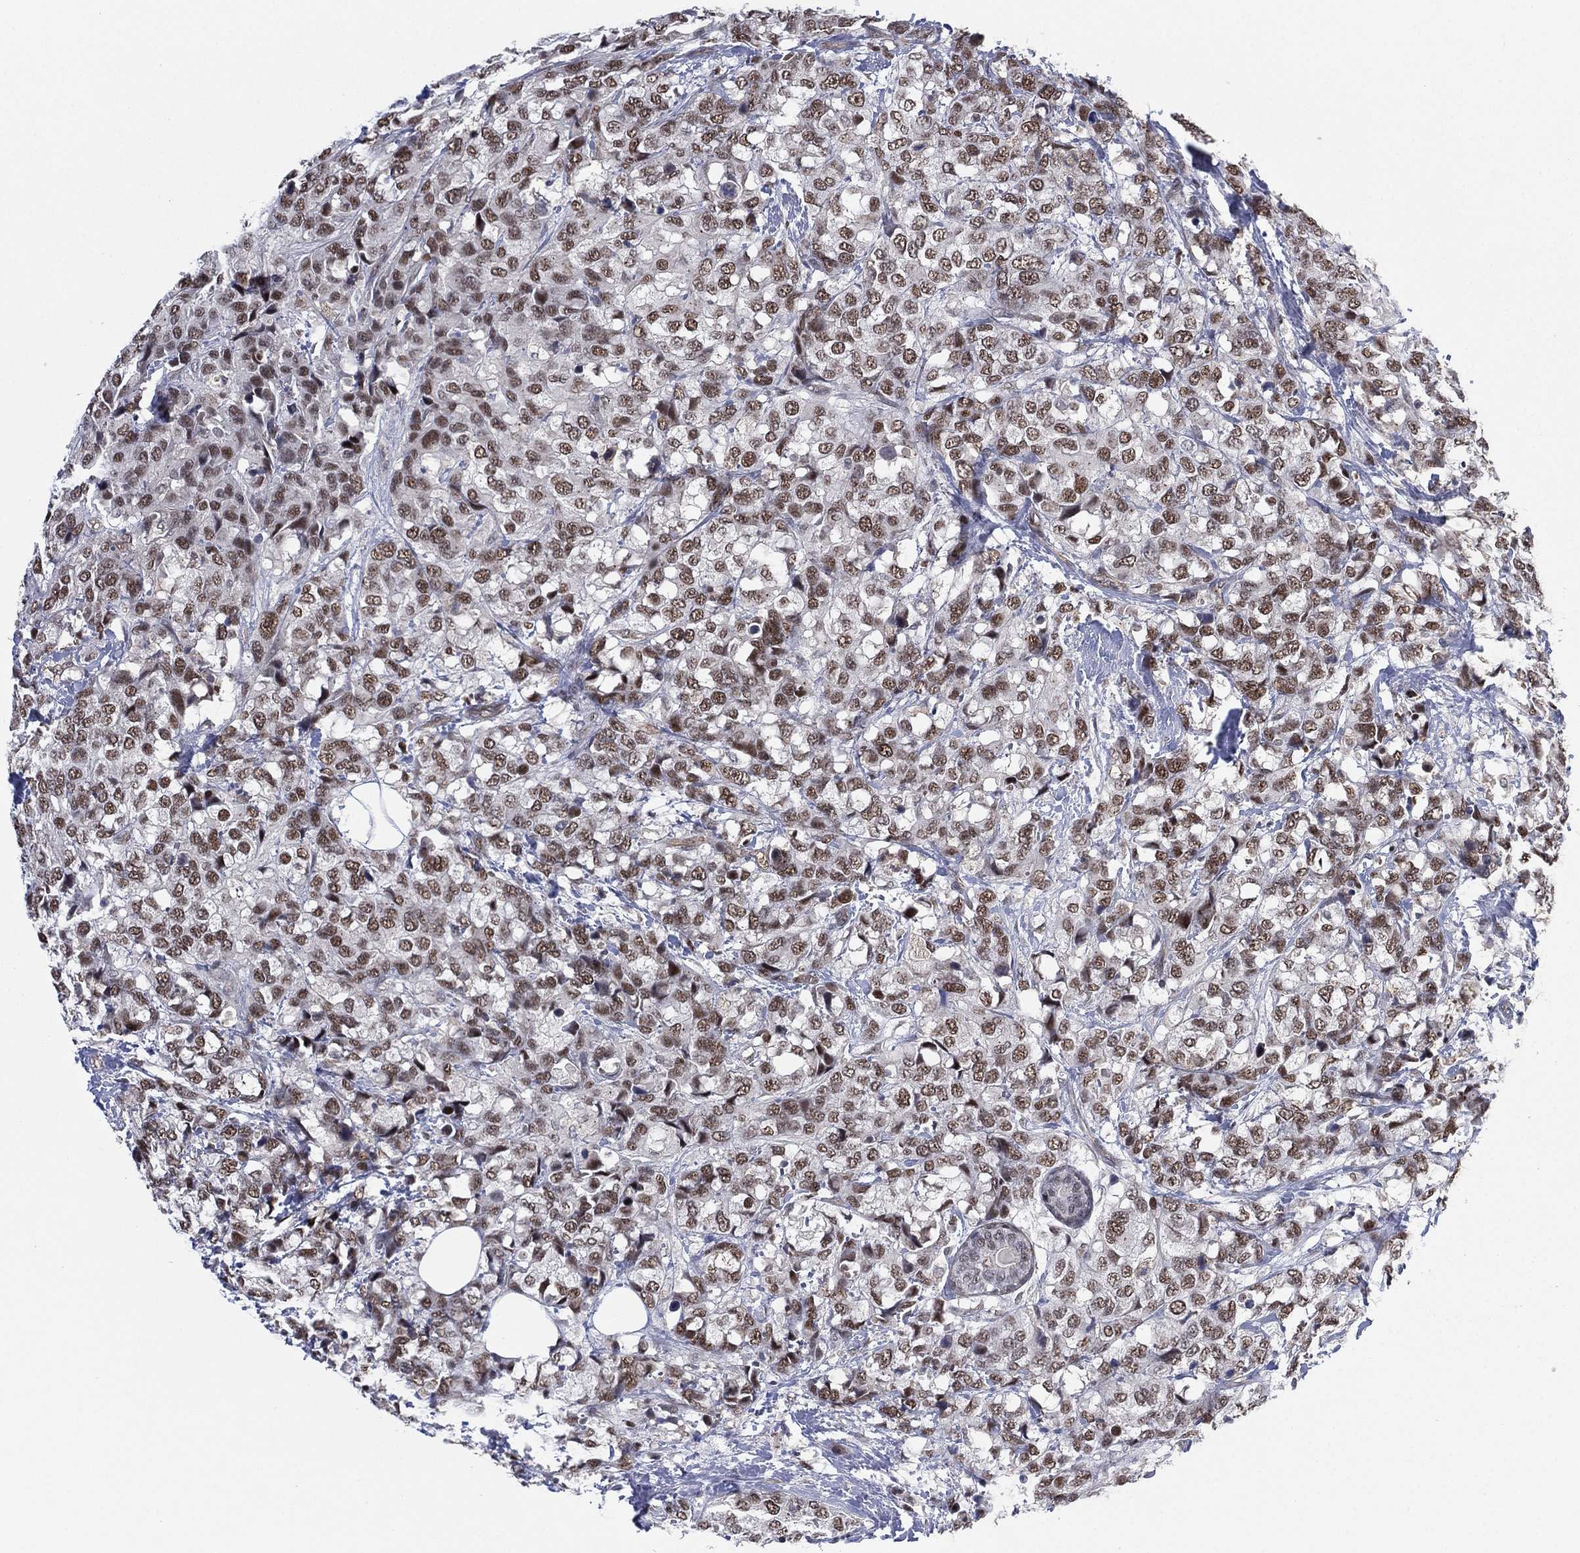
{"staining": {"intensity": "strong", "quantity": "<25%", "location": "nuclear"}, "tissue": "breast cancer", "cell_type": "Tumor cells", "image_type": "cancer", "snomed": [{"axis": "morphology", "description": "Lobular carcinoma"}, {"axis": "topography", "description": "Breast"}], "caption": "This is a micrograph of IHC staining of breast cancer, which shows strong staining in the nuclear of tumor cells.", "gene": "GSE1", "patient": {"sex": "female", "age": 59}}